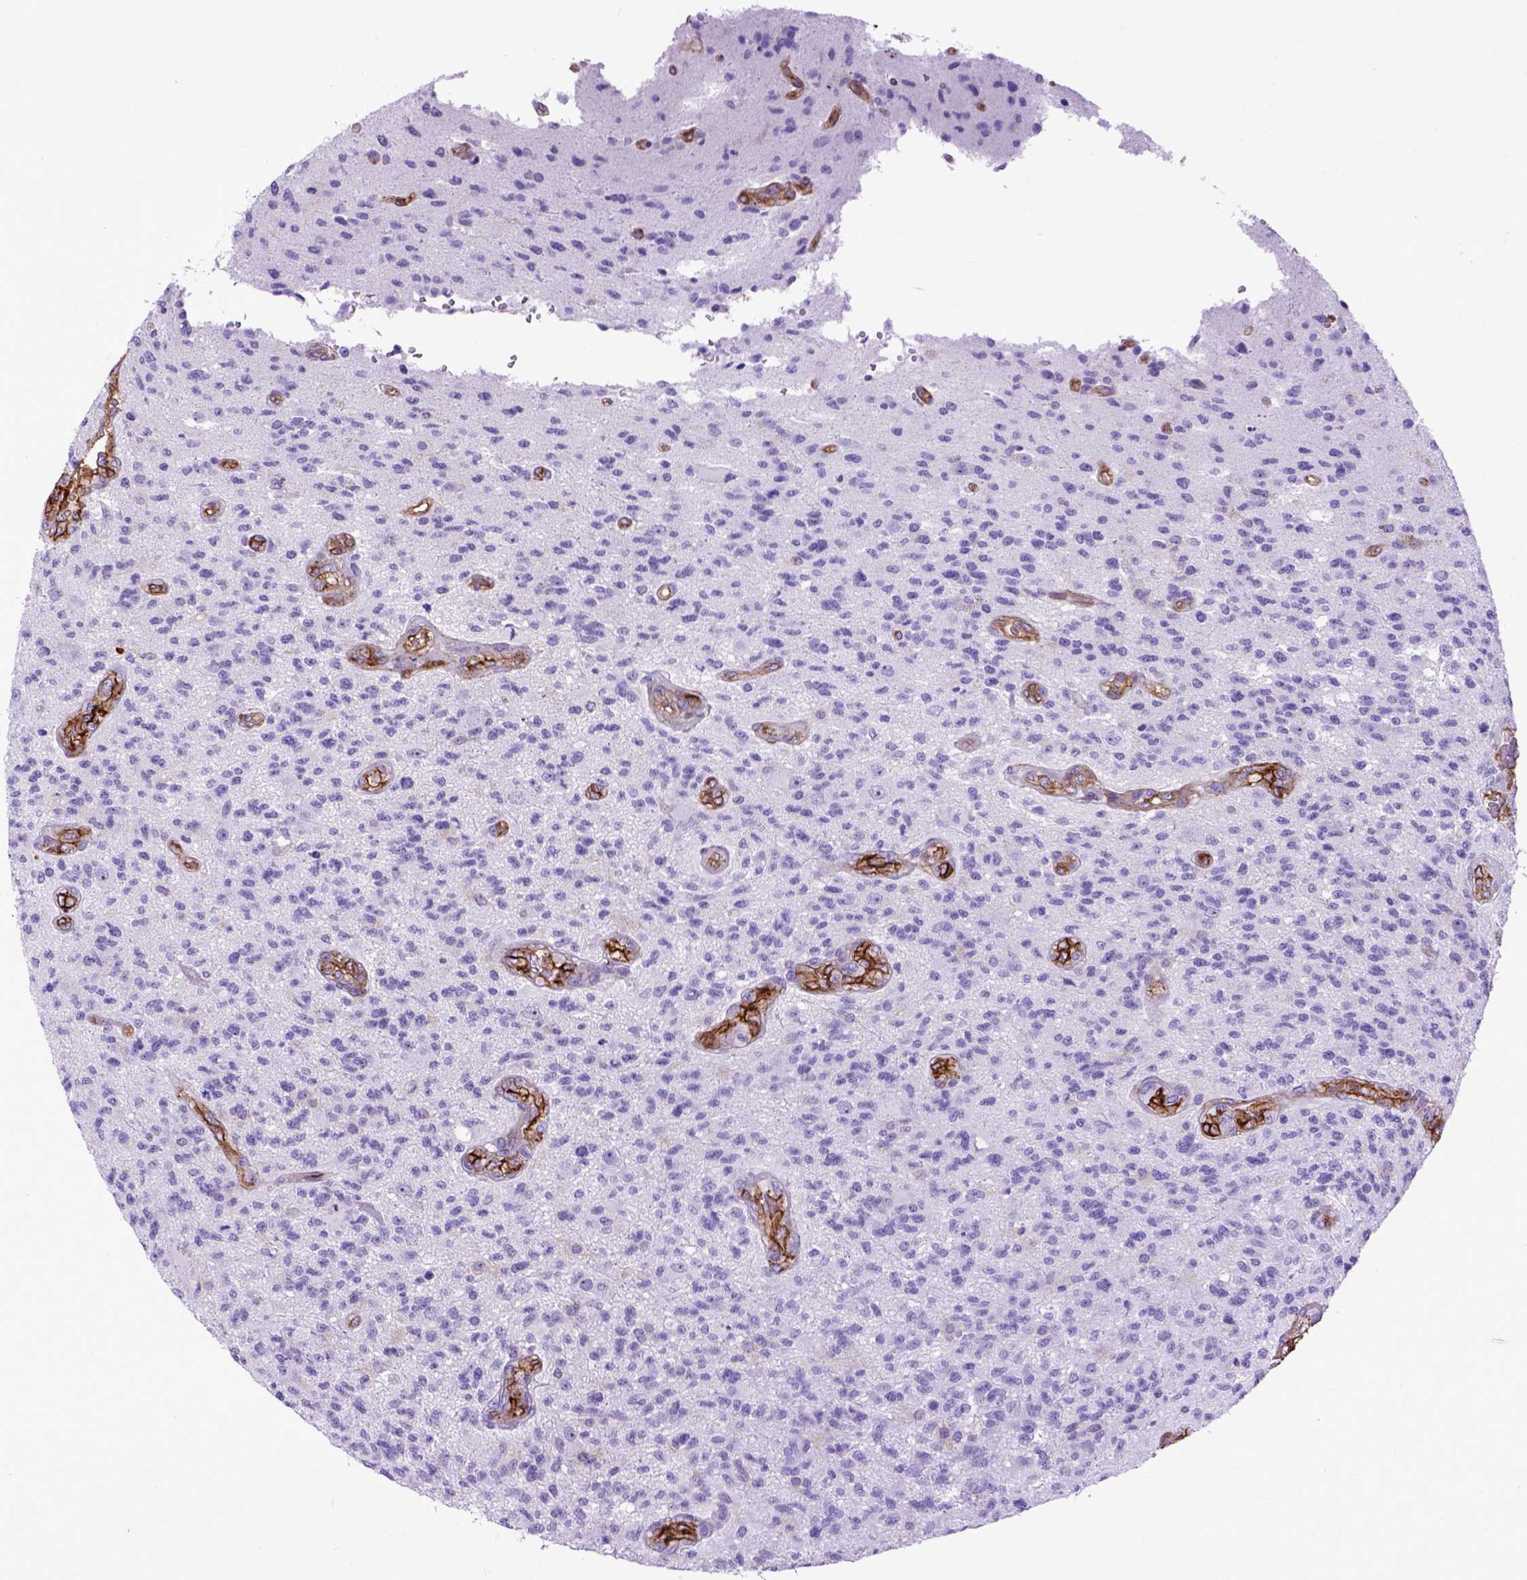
{"staining": {"intensity": "negative", "quantity": "none", "location": "none"}, "tissue": "glioma", "cell_type": "Tumor cells", "image_type": "cancer", "snomed": [{"axis": "morphology", "description": "Glioma, malignant, High grade"}, {"axis": "topography", "description": "Brain"}], "caption": "This is a micrograph of immunohistochemistry staining of glioma, which shows no expression in tumor cells.", "gene": "ENG", "patient": {"sex": "male", "age": 56}}